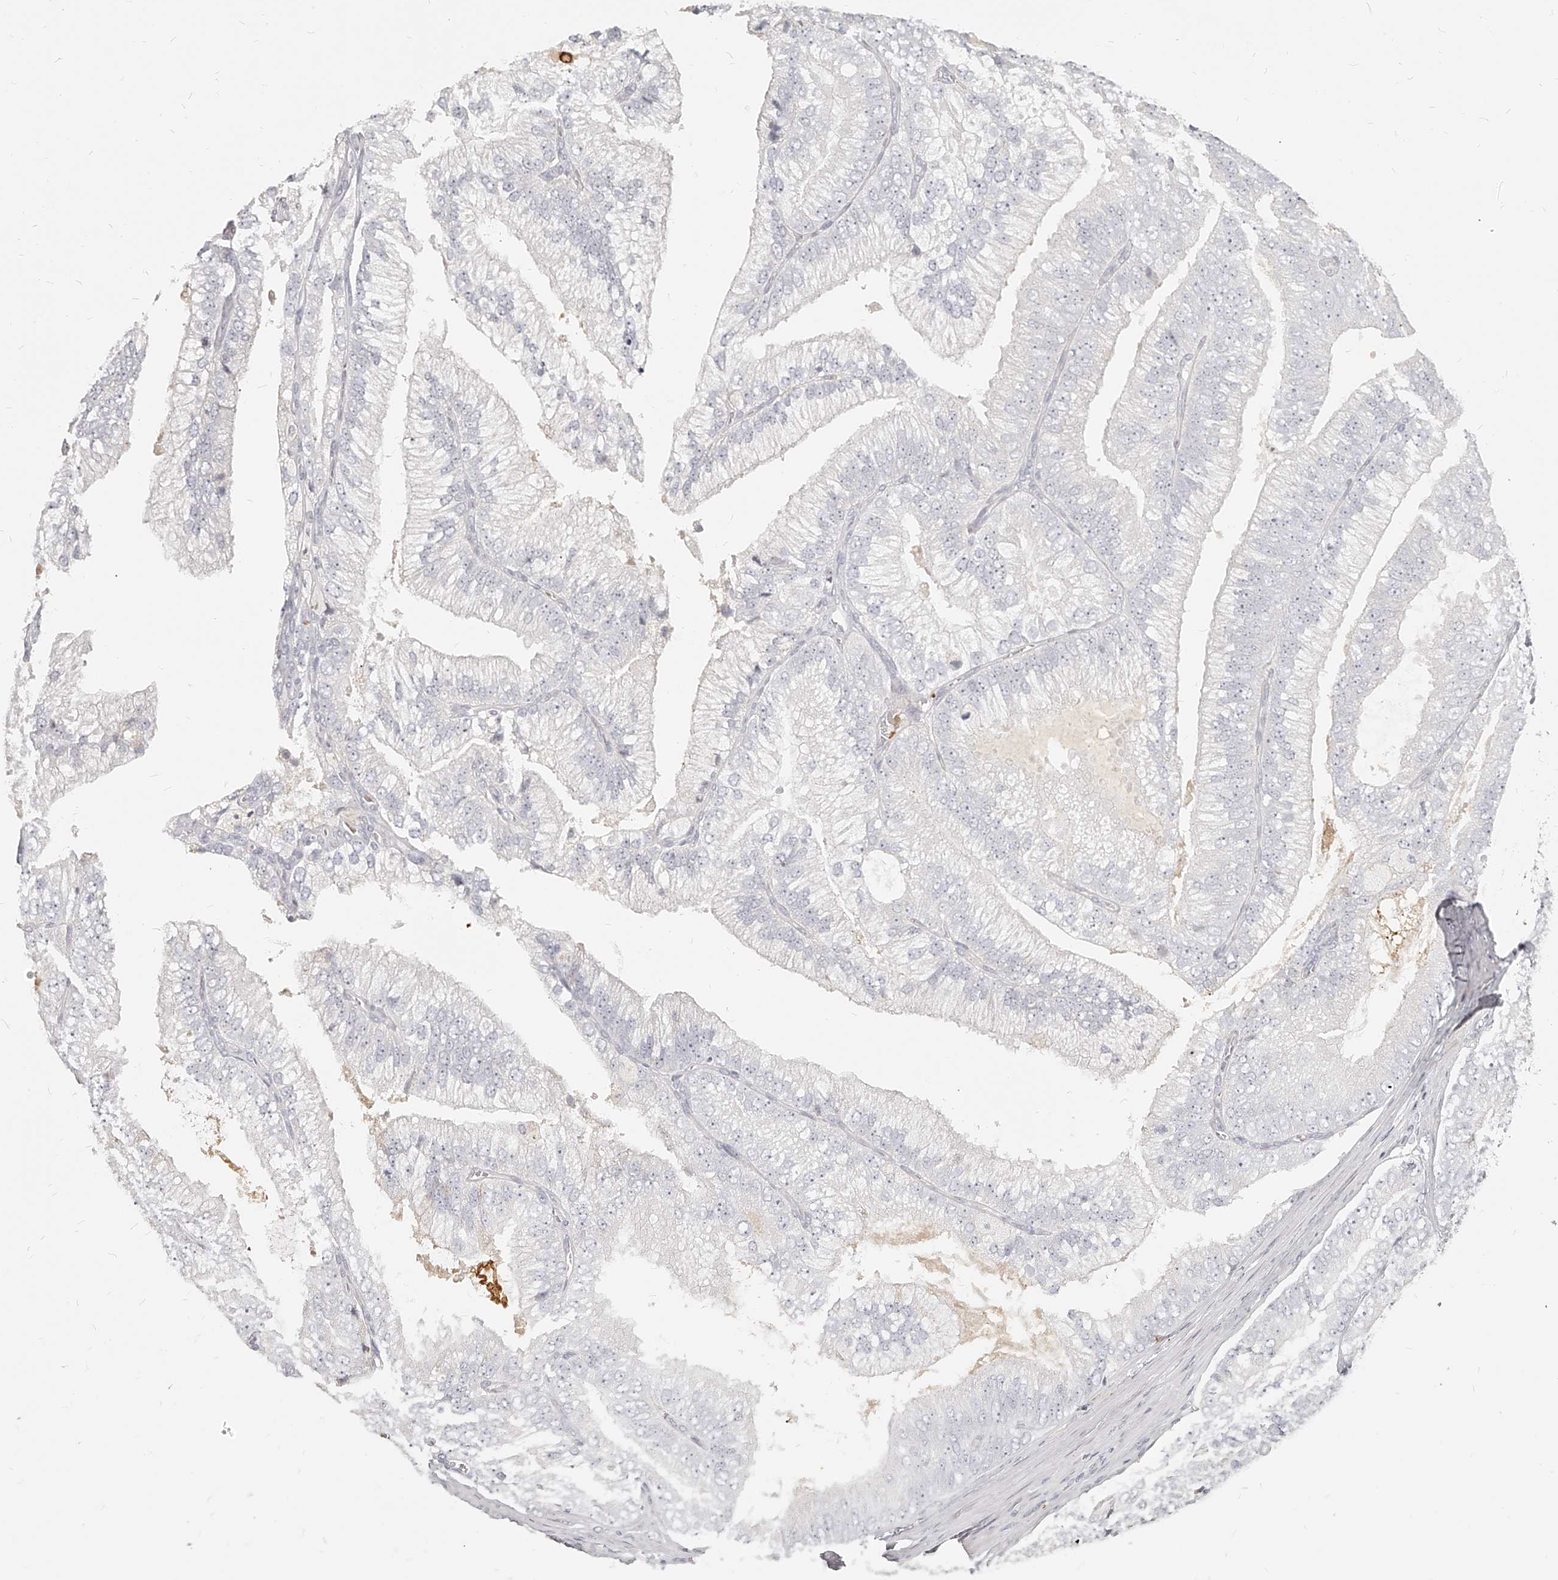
{"staining": {"intensity": "negative", "quantity": "none", "location": "none"}, "tissue": "prostate cancer", "cell_type": "Tumor cells", "image_type": "cancer", "snomed": [{"axis": "morphology", "description": "Adenocarcinoma, High grade"}, {"axis": "topography", "description": "Prostate"}], "caption": "Immunohistochemistry (IHC) histopathology image of human prostate high-grade adenocarcinoma stained for a protein (brown), which reveals no expression in tumor cells. (Immunohistochemistry (IHC), brightfield microscopy, high magnification).", "gene": "ITGB3", "patient": {"sex": "male", "age": 58}}